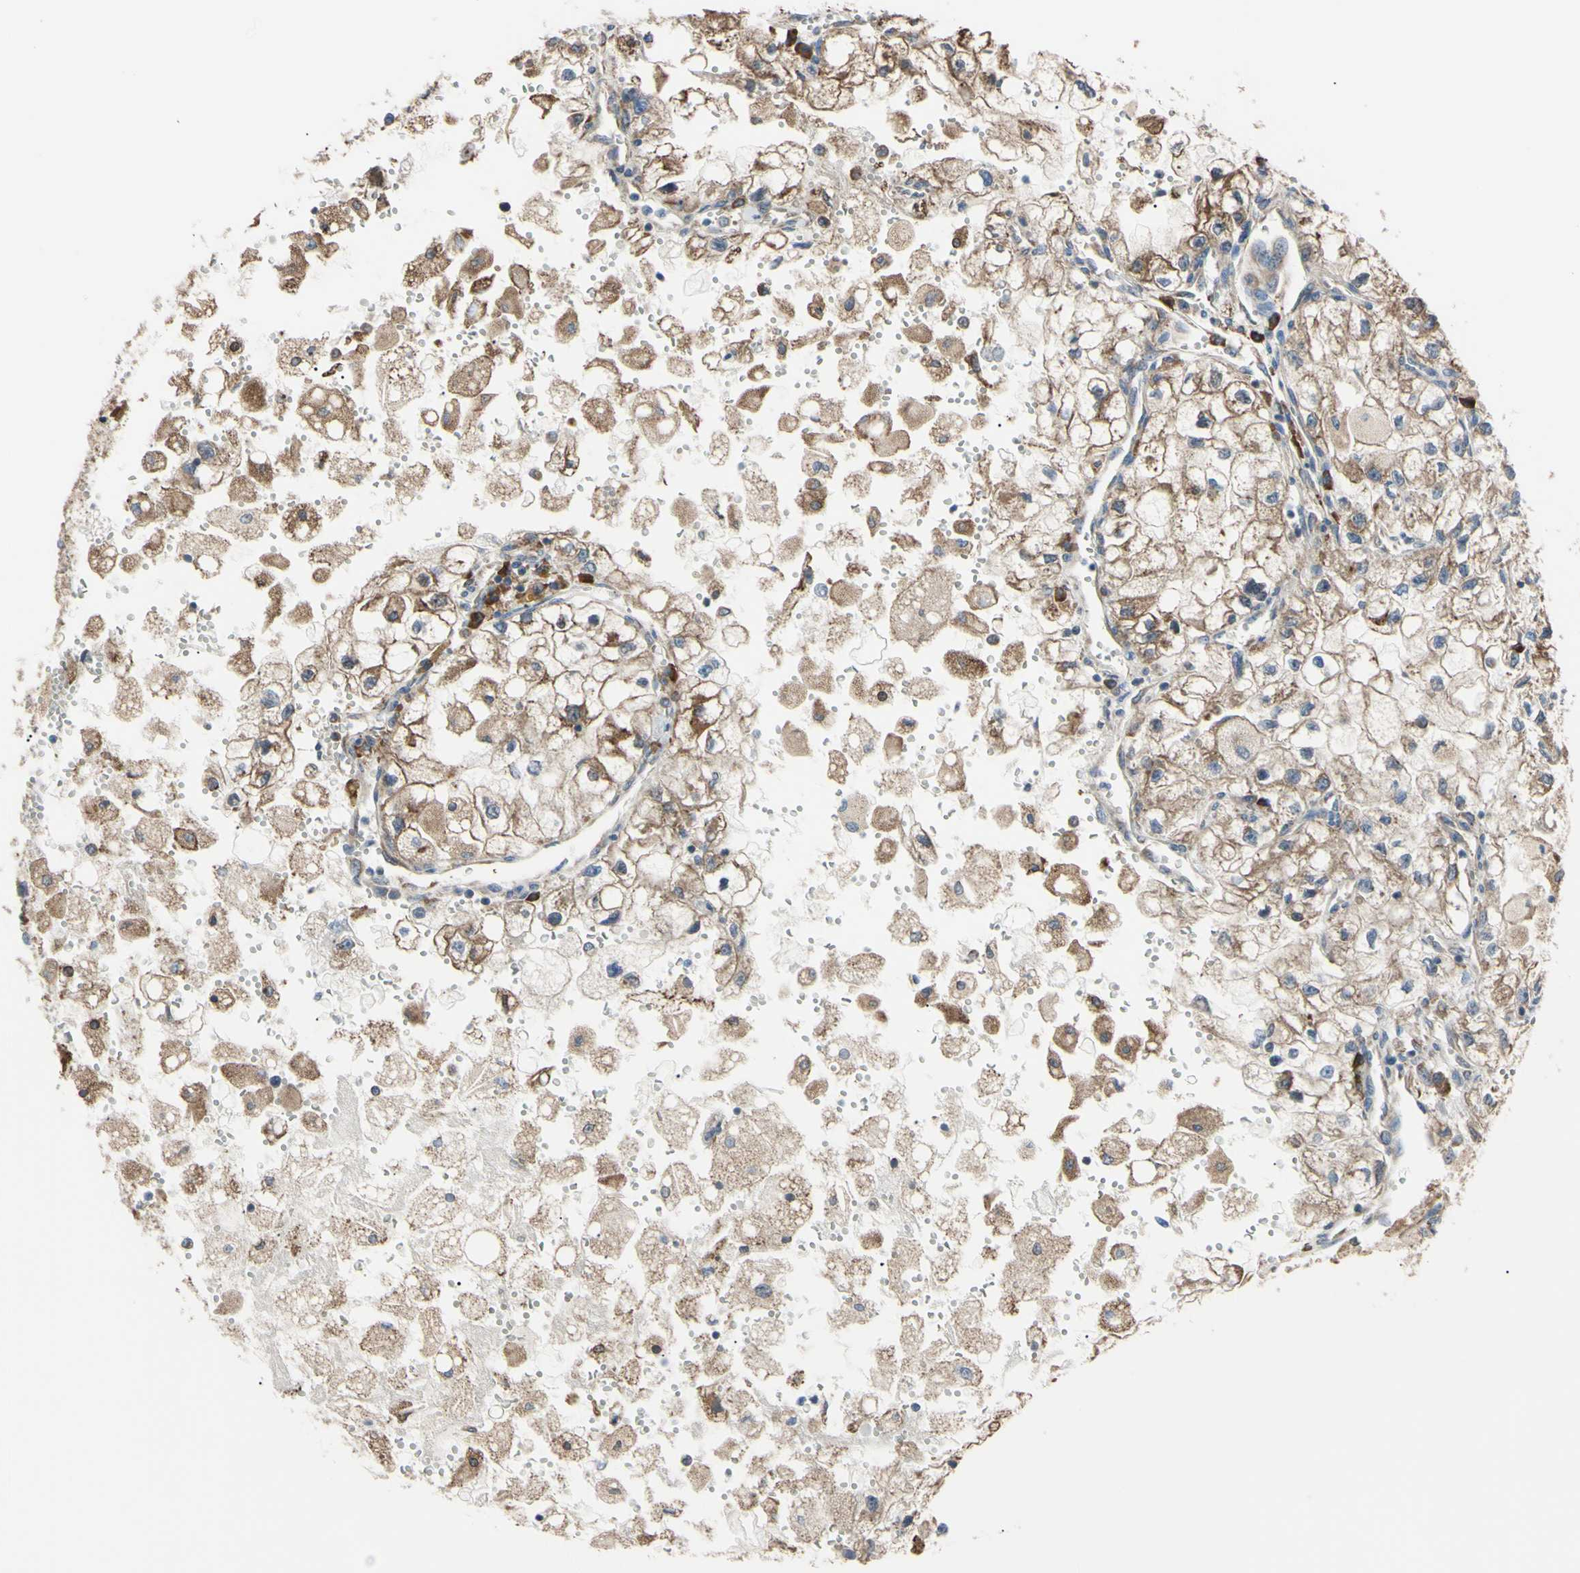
{"staining": {"intensity": "moderate", "quantity": ">75%", "location": "cytoplasmic/membranous"}, "tissue": "renal cancer", "cell_type": "Tumor cells", "image_type": "cancer", "snomed": [{"axis": "morphology", "description": "Adenocarcinoma, NOS"}, {"axis": "topography", "description": "Kidney"}], "caption": "Protein expression analysis of adenocarcinoma (renal) shows moderate cytoplasmic/membranous positivity in approximately >75% of tumor cells.", "gene": "BMF", "patient": {"sex": "female", "age": 70}}